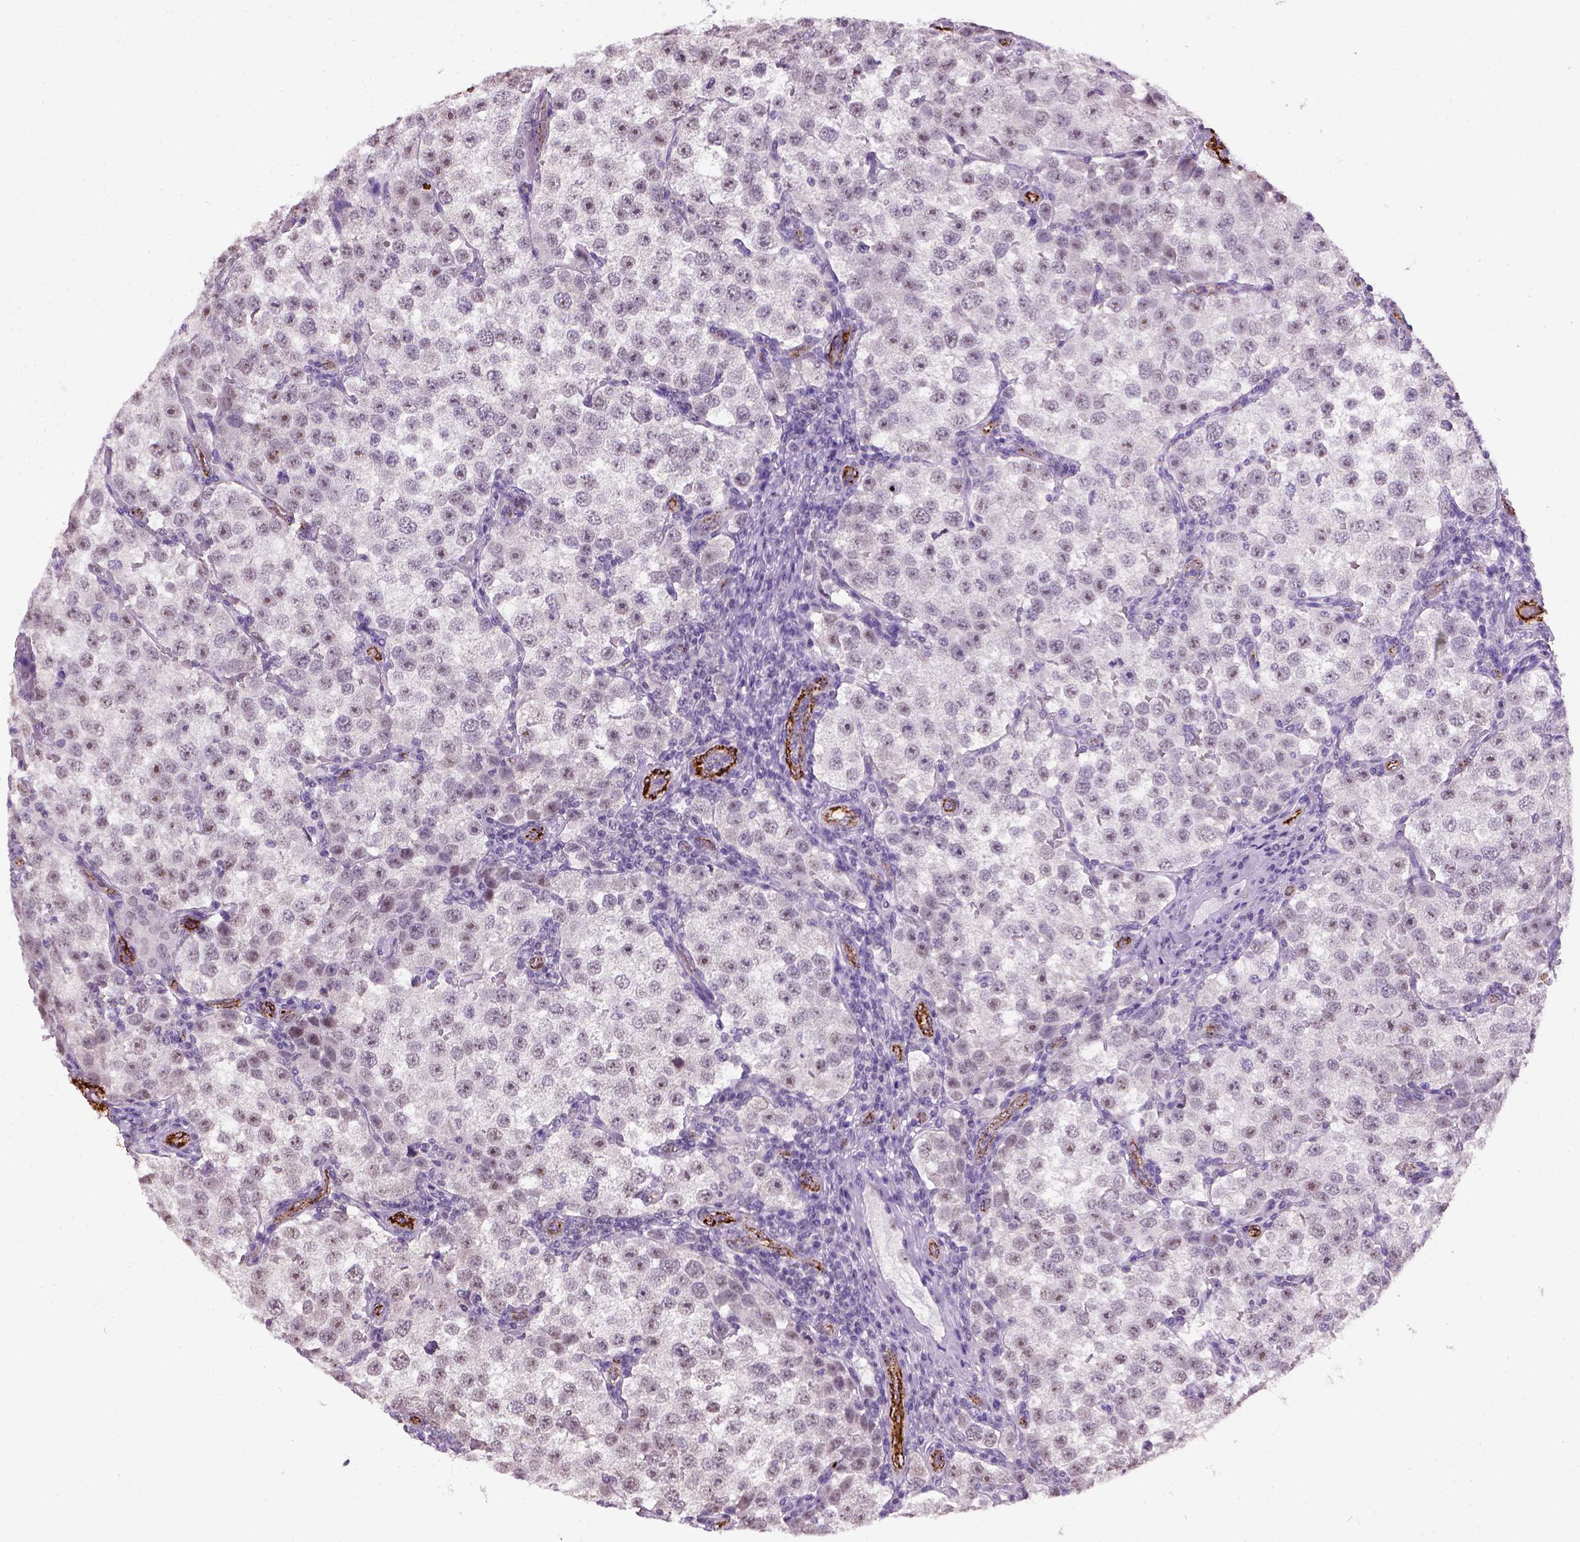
{"staining": {"intensity": "negative", "quantity": "none", "location": "none"}, "tissue": "testis cancer", "cell_type": "Tumor cells", "image_type": "cancer", "snomed": [{"axis": "morphology", "description": "Seminoma, NOS"}, {"axis": "topography", "description": "Testis"}], "caption": "Immunohistochemistry of seminoma (testis) exhibits no staining in tumor cells.", "gene": "VWF", "patient": {"sex": "male", "age": 37}}